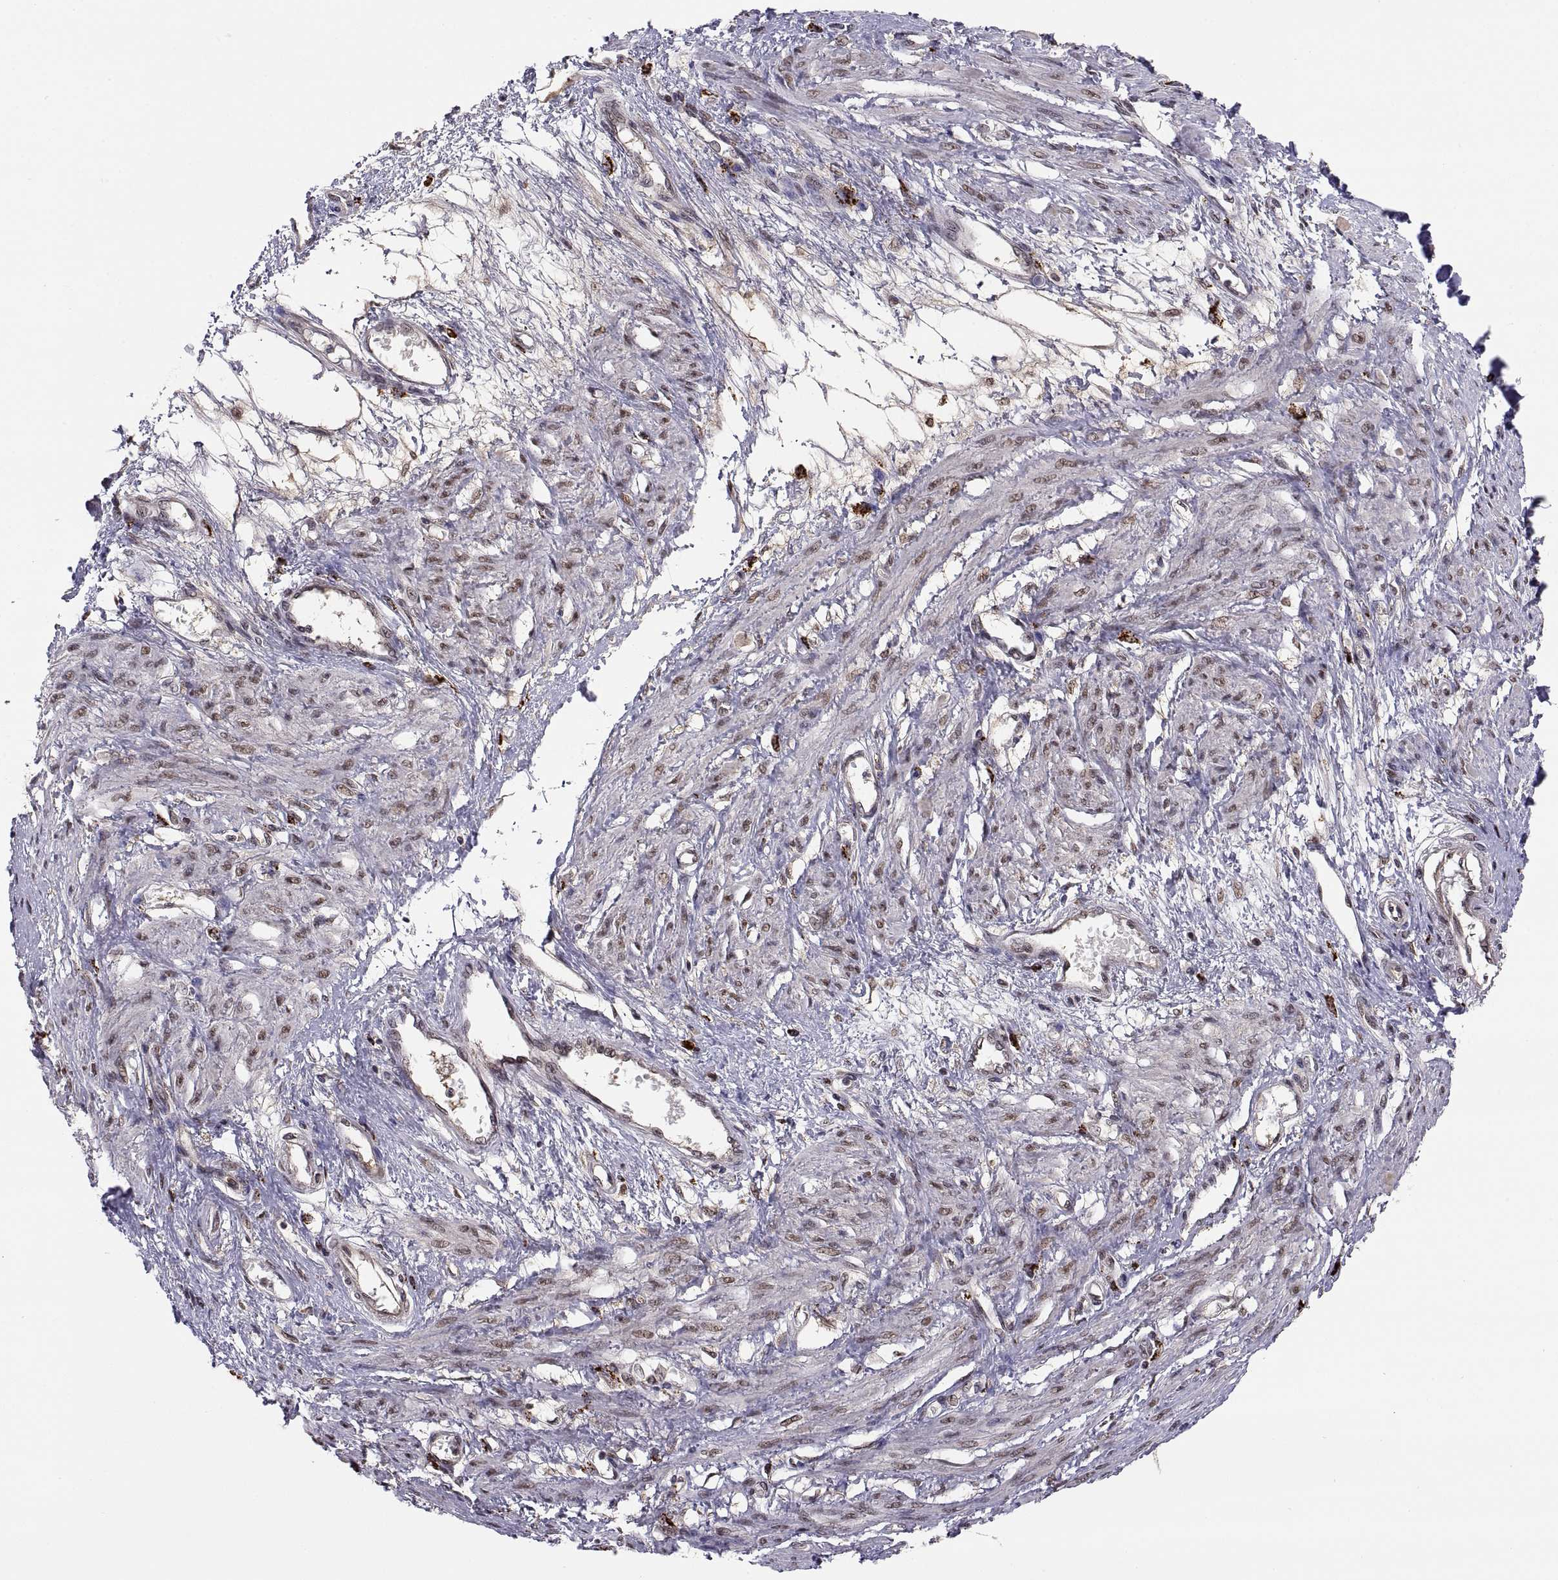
{"staining": {"intensity": "weak", "quantity": "25%-75%", "location": "nuclear"}, "tissue": "smooth muscle", "cell_type": "Smooth muscle cells", "image_type": "normal", "snomed": [{"axis": "morphology", "description": "Normal tissue, NOS"}, {"axis": "topography", "description": "Smooth muscle"}, {"axis": "topography", "description": "Uterus"}], "caption": "An immunohistochemistry photomicrograph of unremarkable tissue is shown. Protein staining in brown highlights weak nuclear positivity in smooth muscle within smooth muscle cells.", "gene": "PSMC2", "patient": {"sex": "female", "age": 39}}